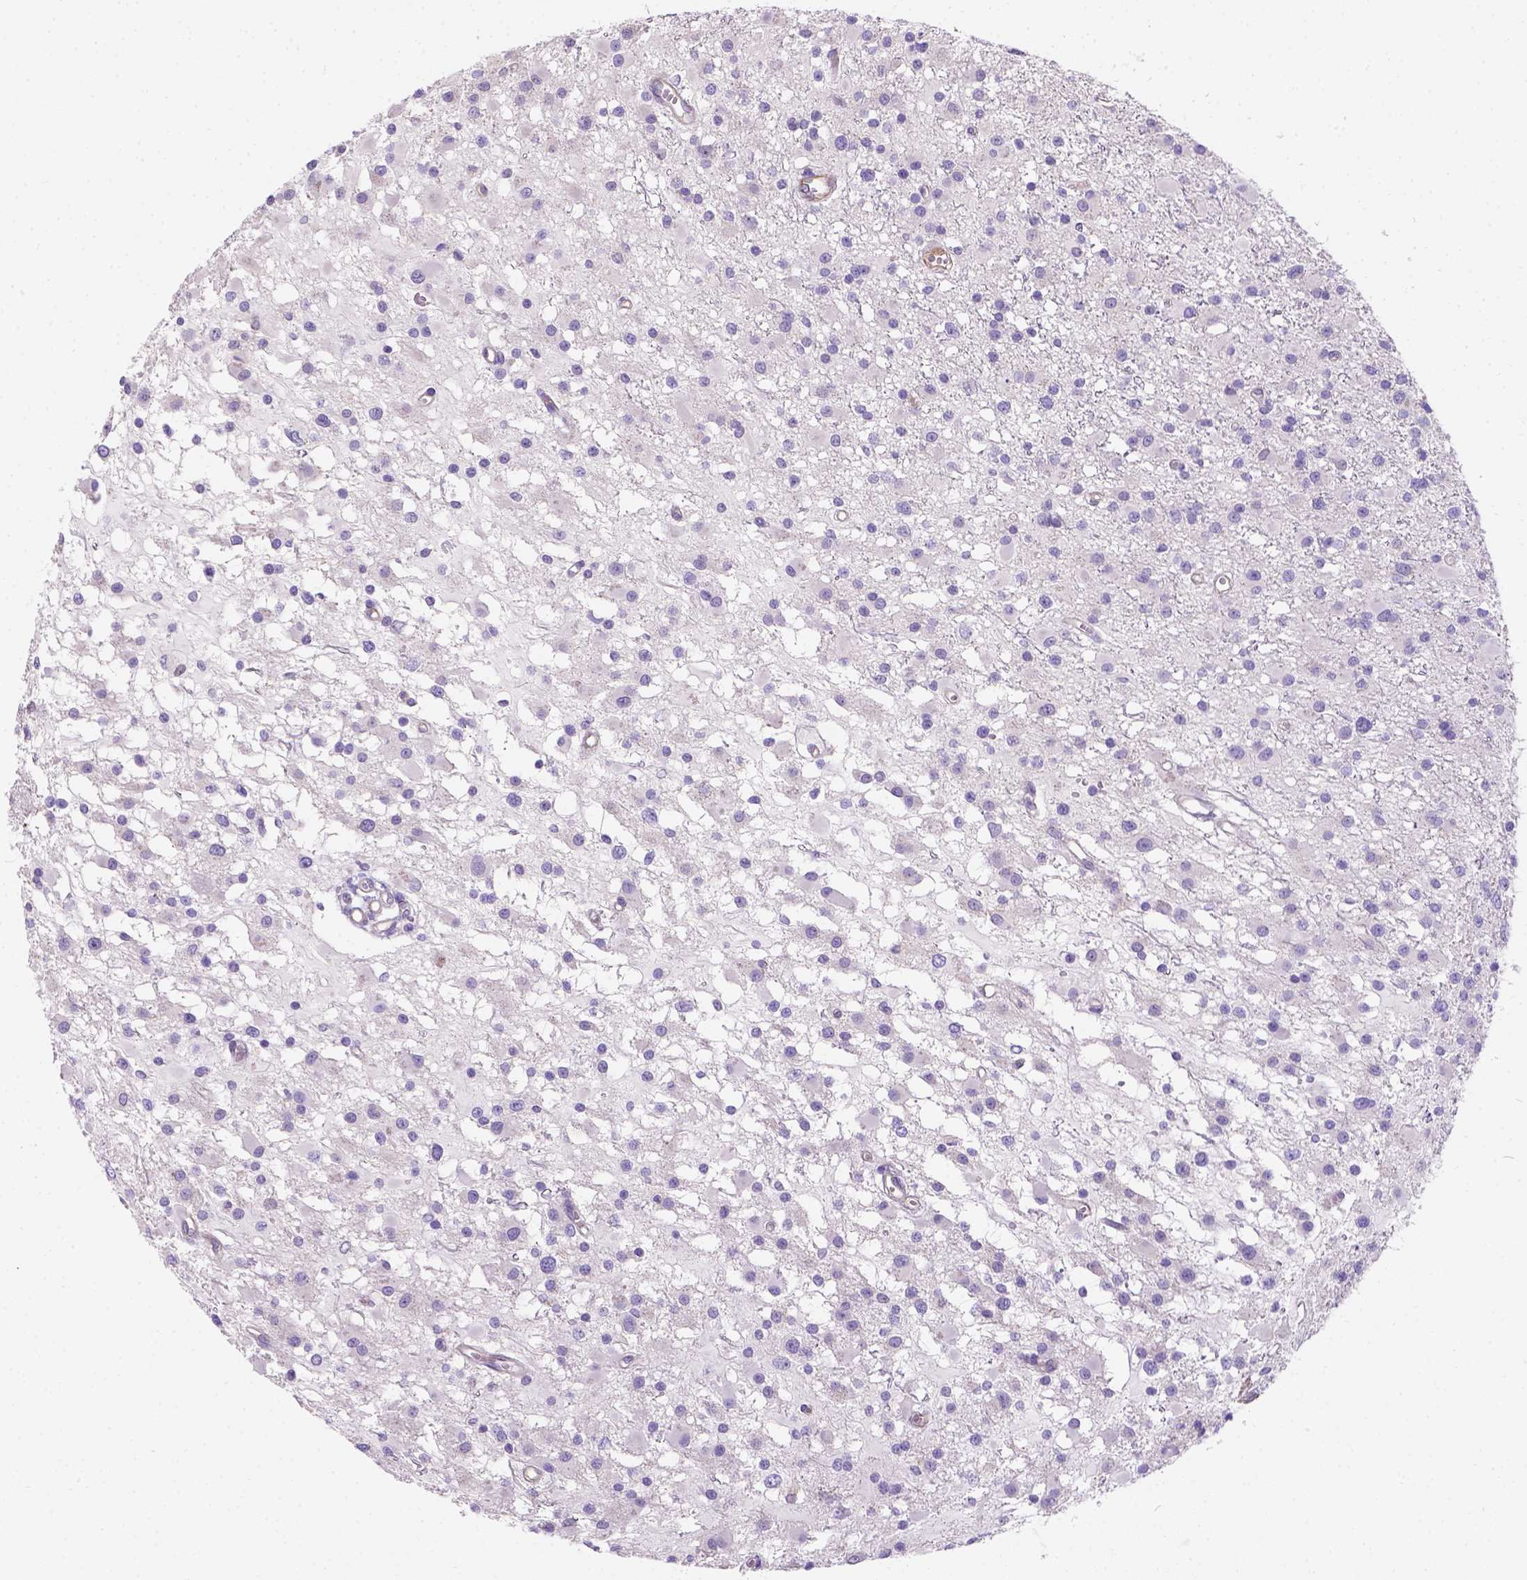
{"staining": {"intensity": "negative", "quantity": "none", "location": "none"}, "tissue": "glioma", "cell_type": "Tumor cells", "image_type": "cancer", "snomed": [{"axis": "morphology", "description": "Glioma, malignant, High grade"}, {"axis": "topography", "description": "Brain"}], "caption": "DAB (3,3'-diaminobenzidine) immunohistochemical staining of glioma demonstrates no significant positivity in tumor cells. (Immunohistochemistry, brightfield microscopy, high magnification).", "gene": "PHF7", "patient": {"sex": "male", "age": 54}}